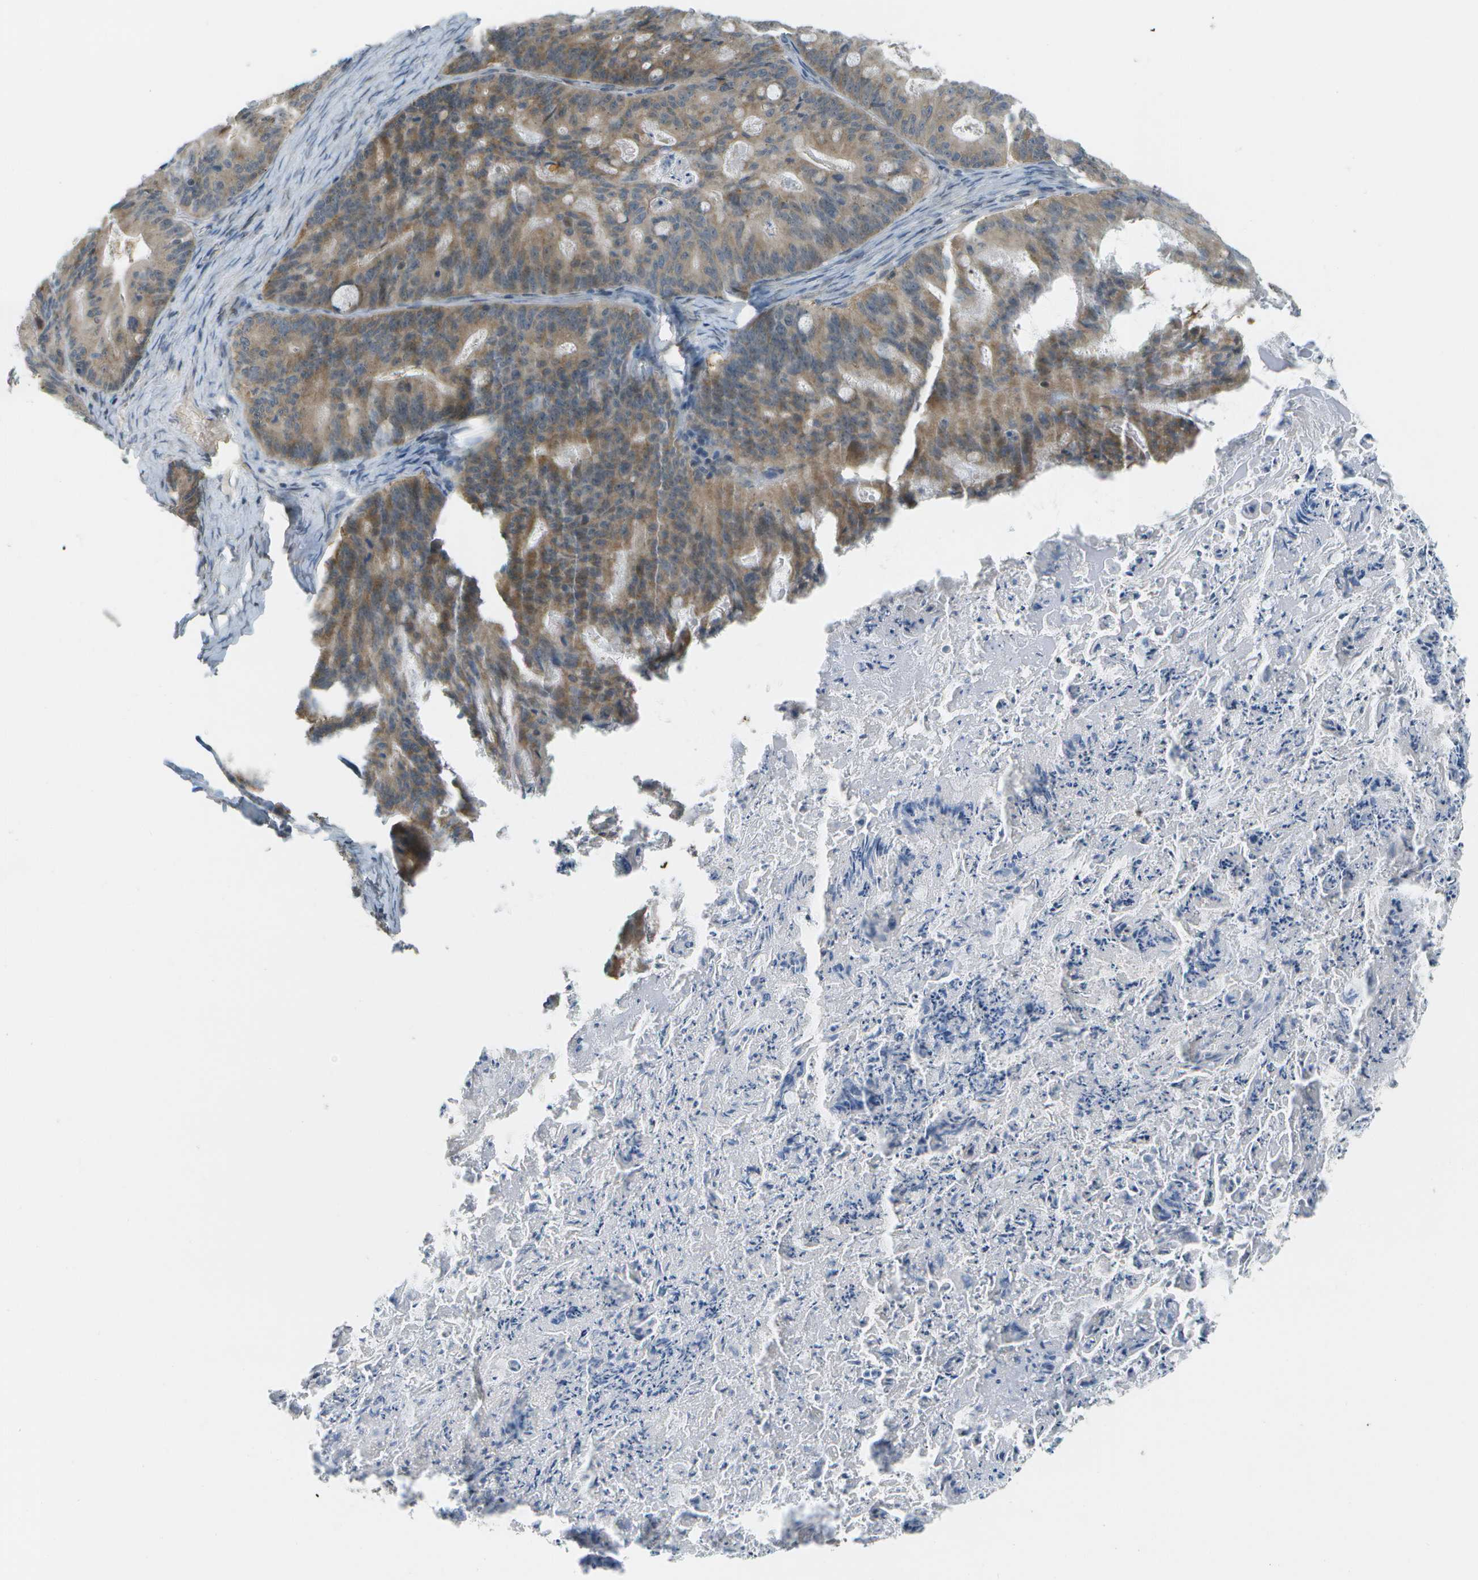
{"staining": {"intensity": "moderate", "quantity": ">75%", "location": "cytoplasmic/membranous"}, "tissue": "ovarian cancer", "cell_type": "Tumor cells", "image_type": "cancer", "snomed": [{"axis": "morphology", "description": "Cystadenocarcinoma, mucinous, NOS"}, {"axis": "topography", "description": "Ovary"}], "caption": "Immunohistochemistry (IHC) of ovarian cancer (mucinous cystadenocarcinoma) displays medium levels of moderate cytoplasmic/membranous staining in approximately >75% of tumor cells.", "gene": "WNK2", "patient": {"sex": "female", "age": 37}}